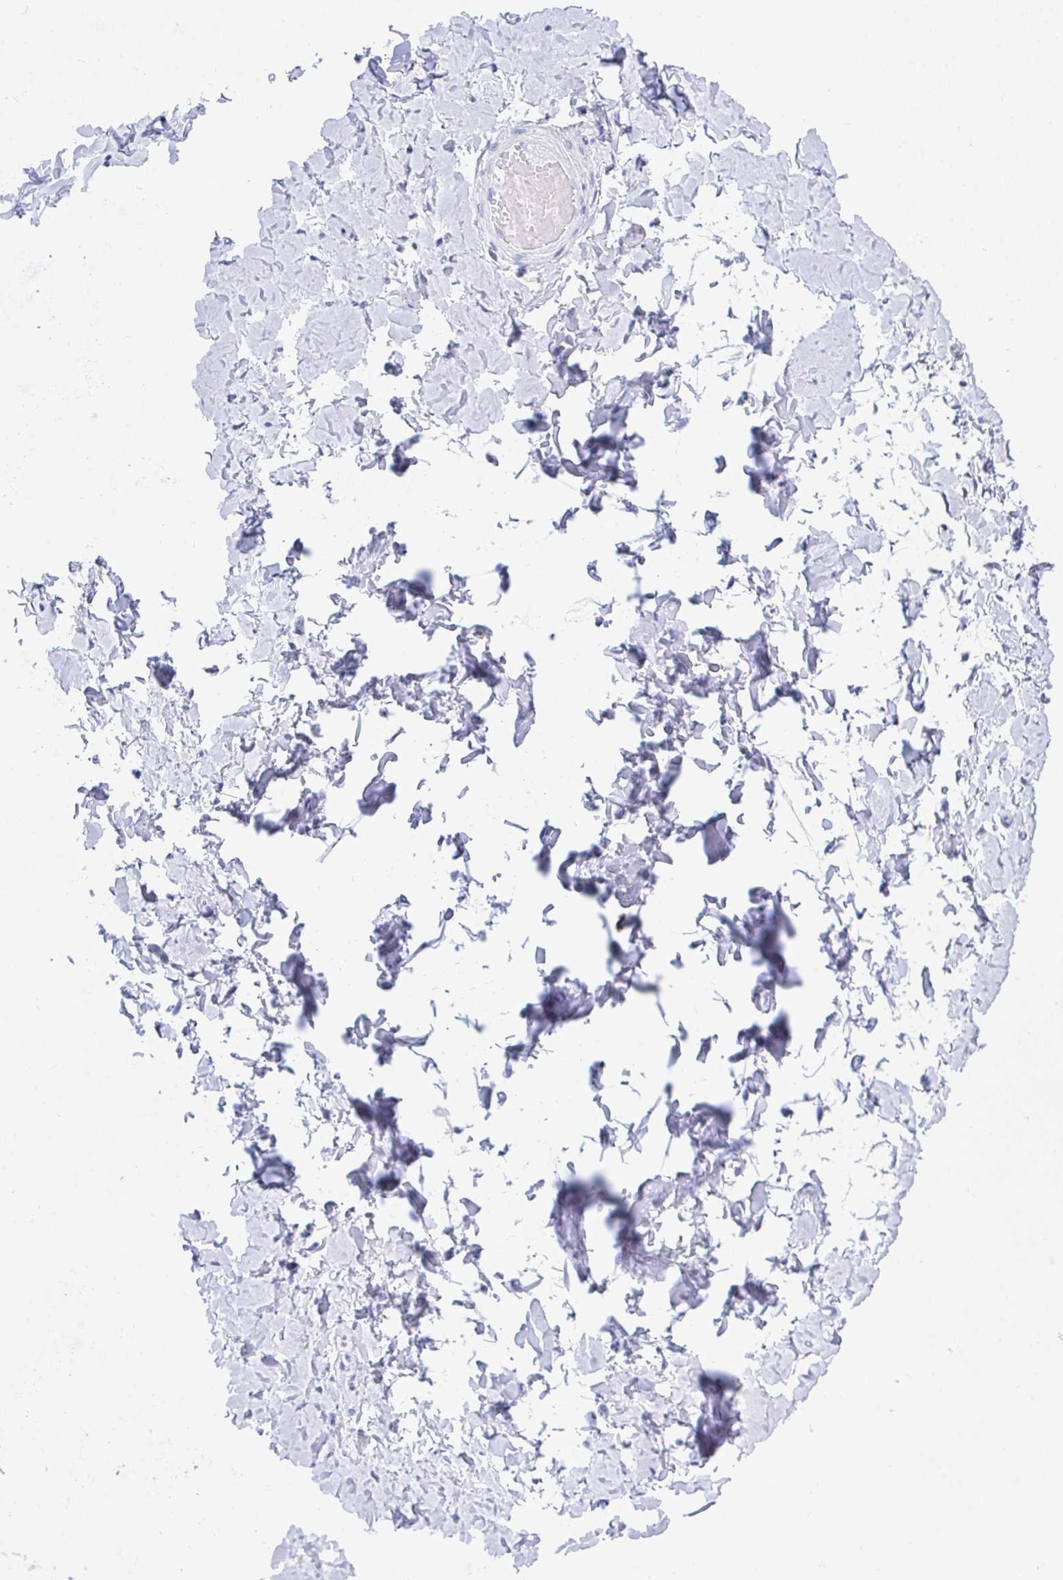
{"staining": {"intensity": "negative", "quantity": "none", "location": "none"}, "tissue": "soft tissue", "cell_type": "Fibroblasts", "image_type": "normal", "snomed": [{"axis": "morphology", "description": "Normal tissue, NOS"}, {"axis": "topography", "description": "Soft tissue"}, {"axis": "topography", "description": "Adipose tissue"}, {"axis": "topography", "description": "Vascular tissue"}, {"axis": "topography", "description": "Peripheral nerve tissue"}], "caption": "Fibroblasts show no significant staining in normal soft tissue. (DAB immunohistochemistry (IHC) with hematoxylin counter stain).", "gene": "FRMD3", "patient": {"sex": "male", "age": 29}}